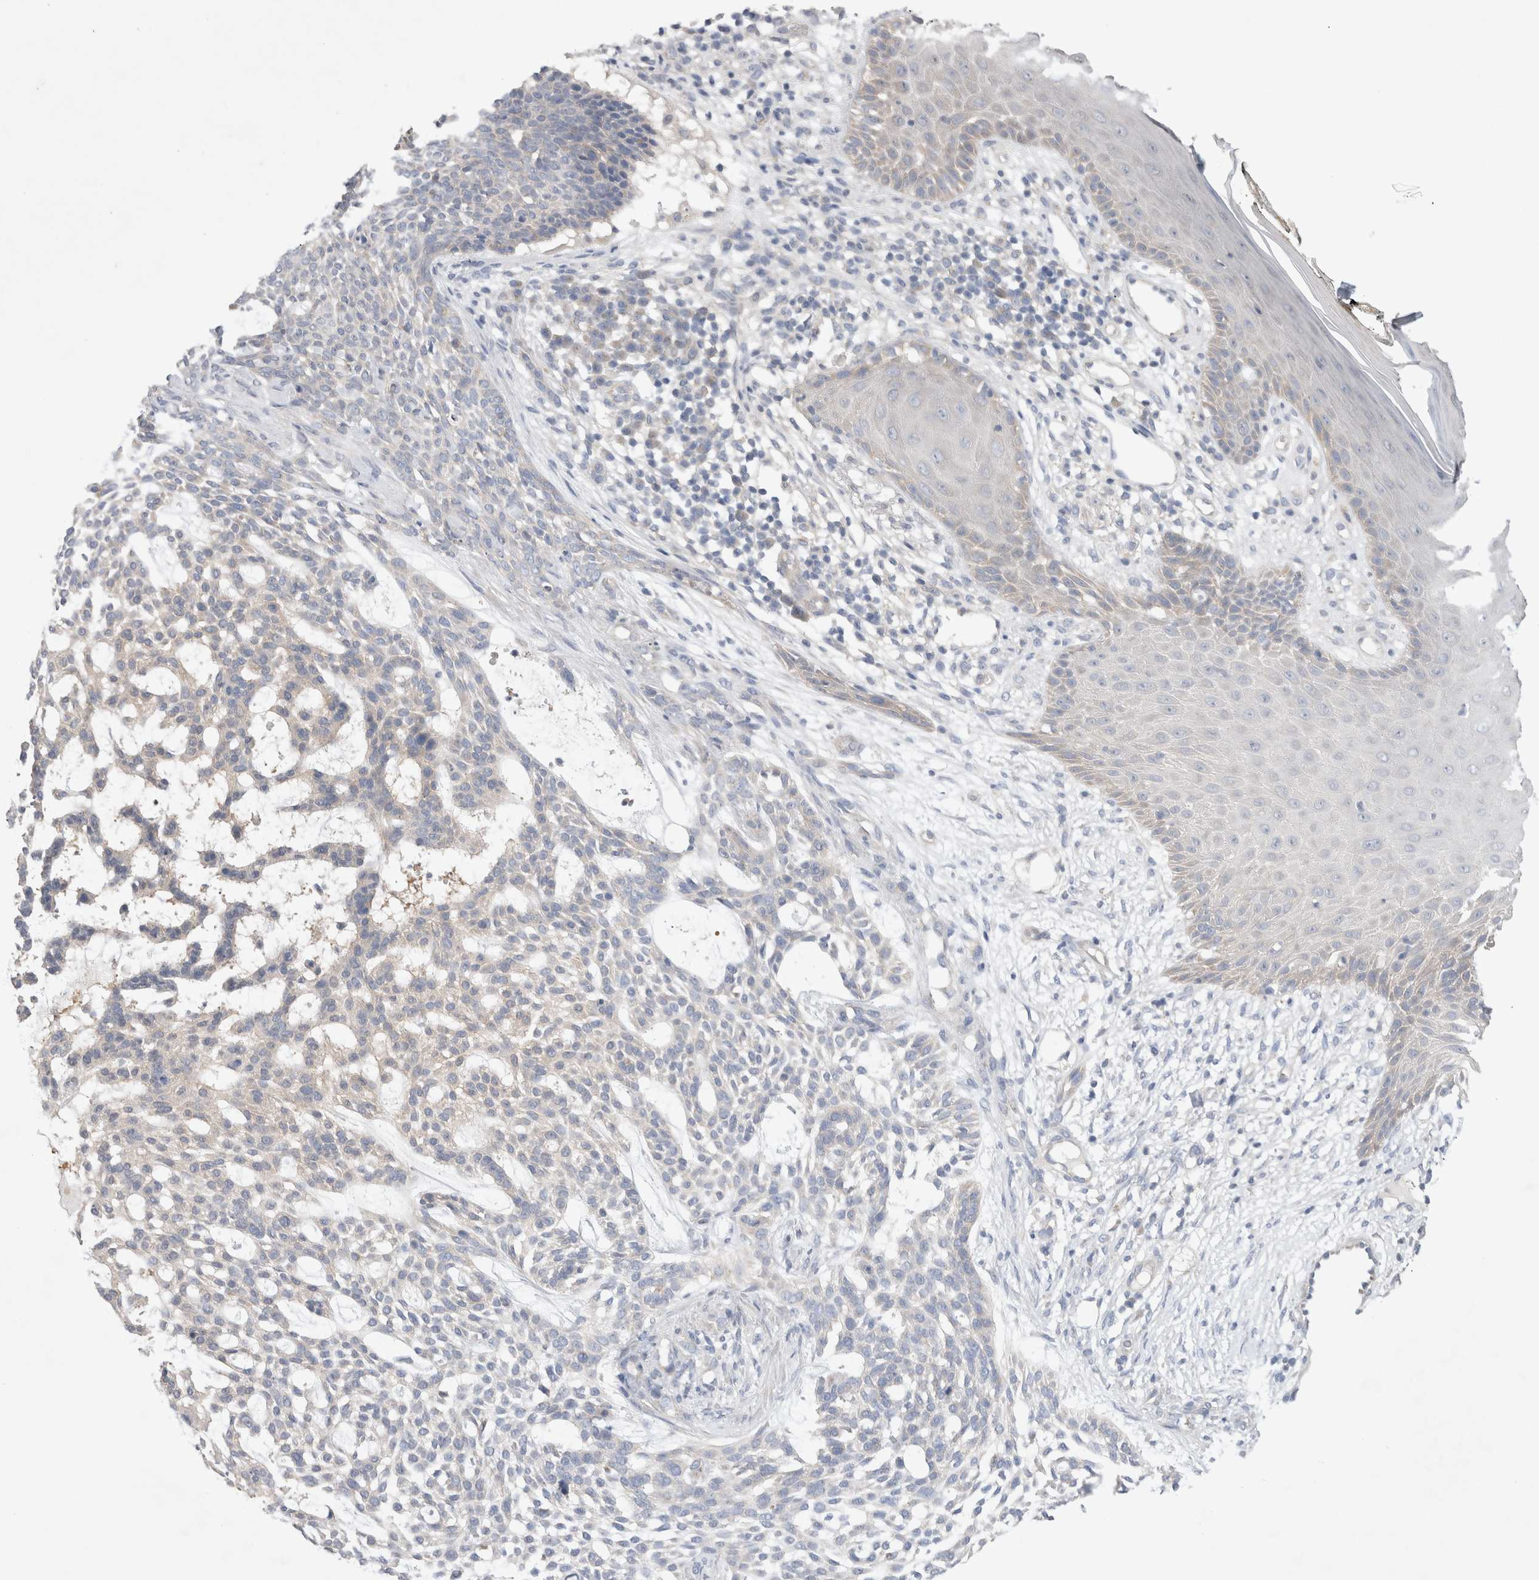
{"staining": {"intensity": "negative", "quantity": "none", "location": "none"}, "tissue": "skin cancer", "cell_type": "Tumor cells", "image_type": "cancer", "snomed": [{"axis": "morphology", "description": "Basal cell carcinoma"}, {"axis": "topography", "description": "Skin"}], "caption": "This is an IHC photomicrograph of basal cell carcinoma (skin). There is no expression in tumor cells.", "gene": "IFT74", "patient": {"sex": "female", "age": 64}}